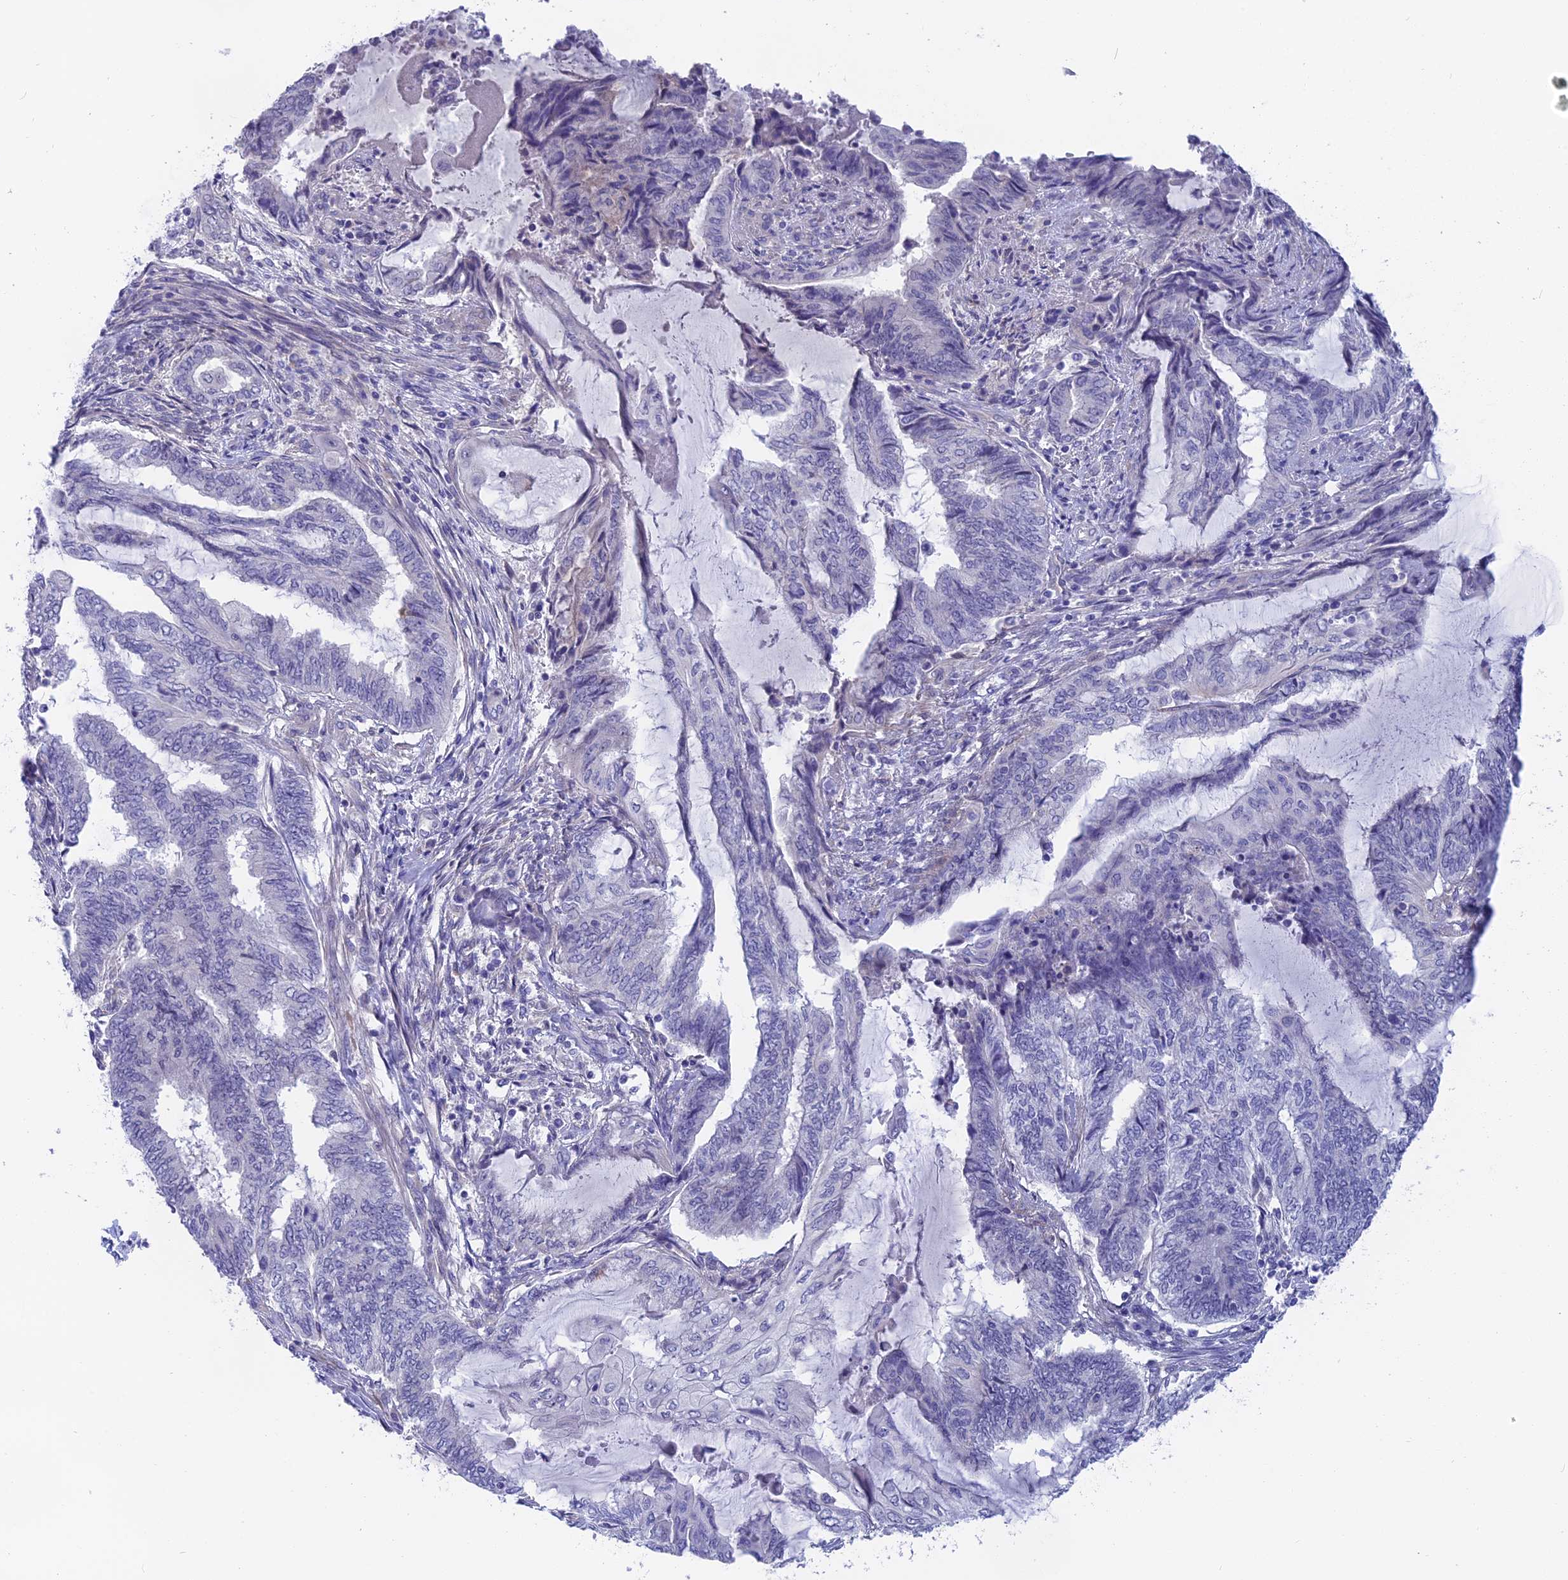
{"staining": {"intensity": "negative", "quantity": "none", "location": "none"}, "tissue": "endometrial cancer", "cell_type": "Tumor cells", "image_type": "cancer", "snomed": [{"axis": "morphology", "description": "Adenocarcinoma, NOS"}, {"axis": "topography", "description": "Uterus"}, {"axis": "topography", "description": "Endometrium"}], "caption": "Immunohistochemistry of endometrial cancer reveals no positivity in tumor cells.", "gene": "GLB1L", "patient": {"sex": "female", "age": 70}}